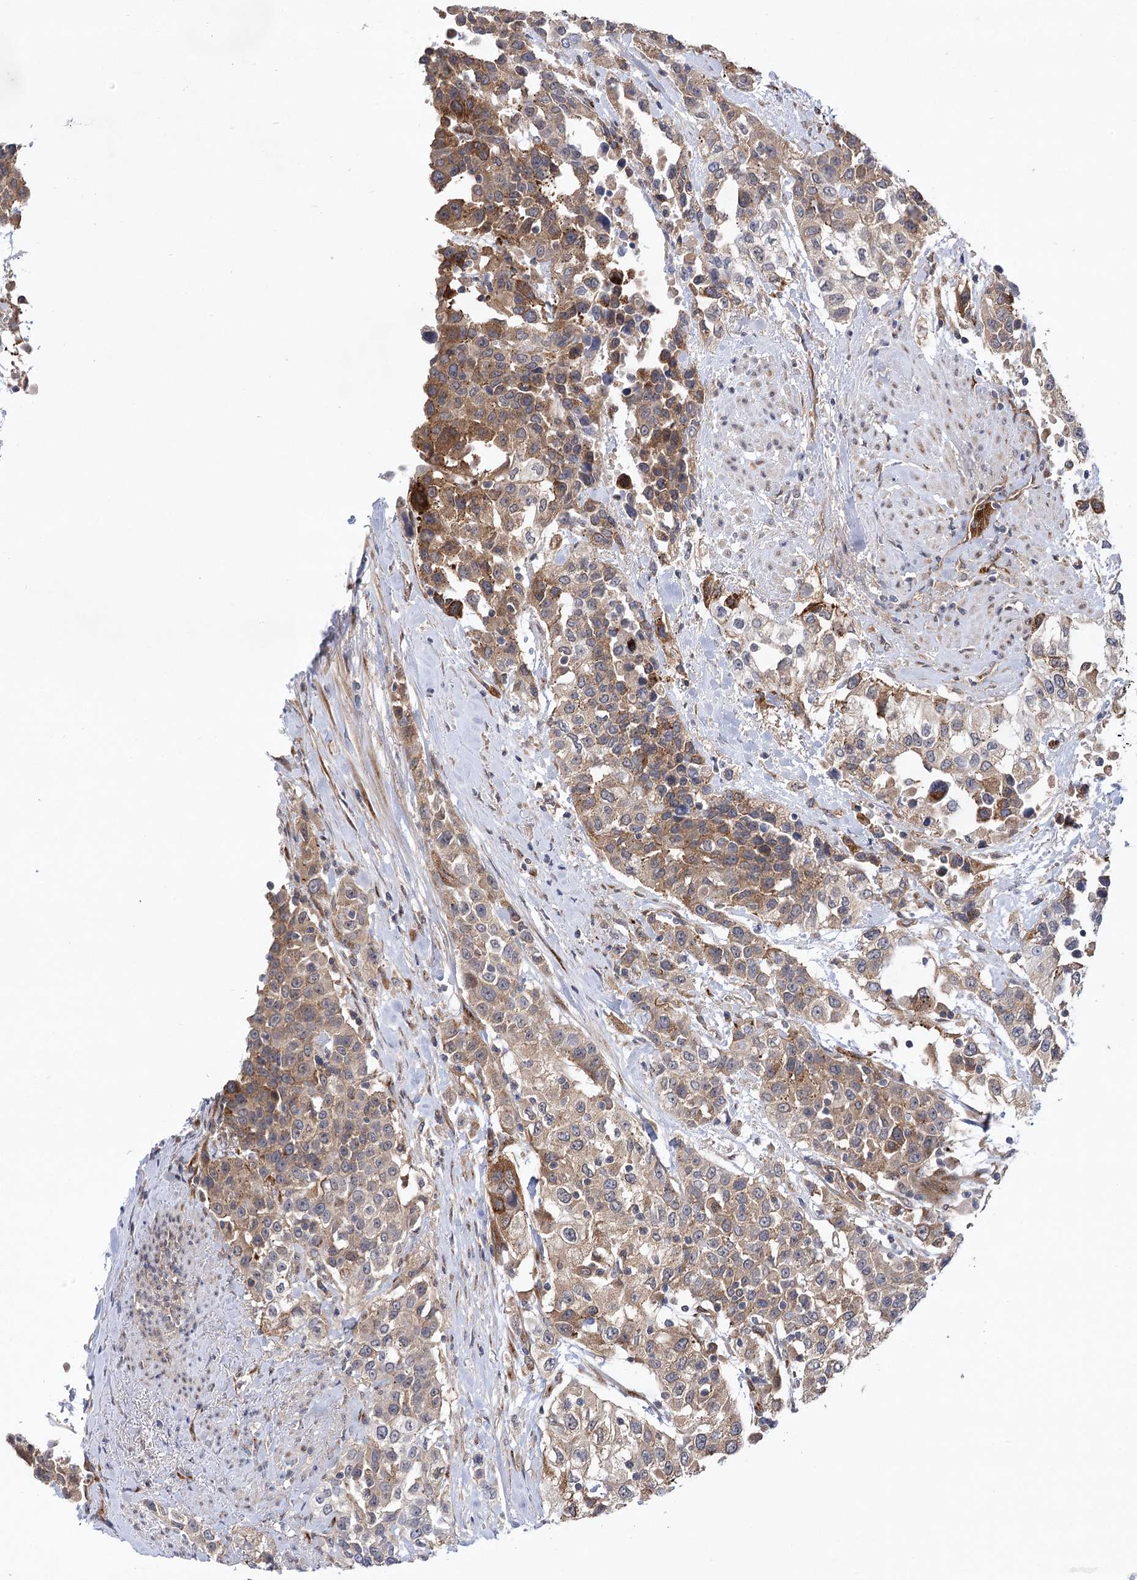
{"staining": {"intensity": "moderate", "quantity": "25%-75%", "location": "cytoplasmic/membranous"}, "tissue": "urothelial cancer", "cell_type": "Tumor cells", "image_type": "cancer", "snomed": [{"axis": "morphology", "description": "Urothelial carcinoma, High grade"}, {"axis": "topography", "description": "Urinary bladder"}], "caption": "Moderate cytoplasmic/membranous positivity is present in approximately 25%-75% of tumor cells in high-grade urothelial carcinoma.", "gene": "ARHGAP31", "patient": {"sex": "female", "age": 80}}